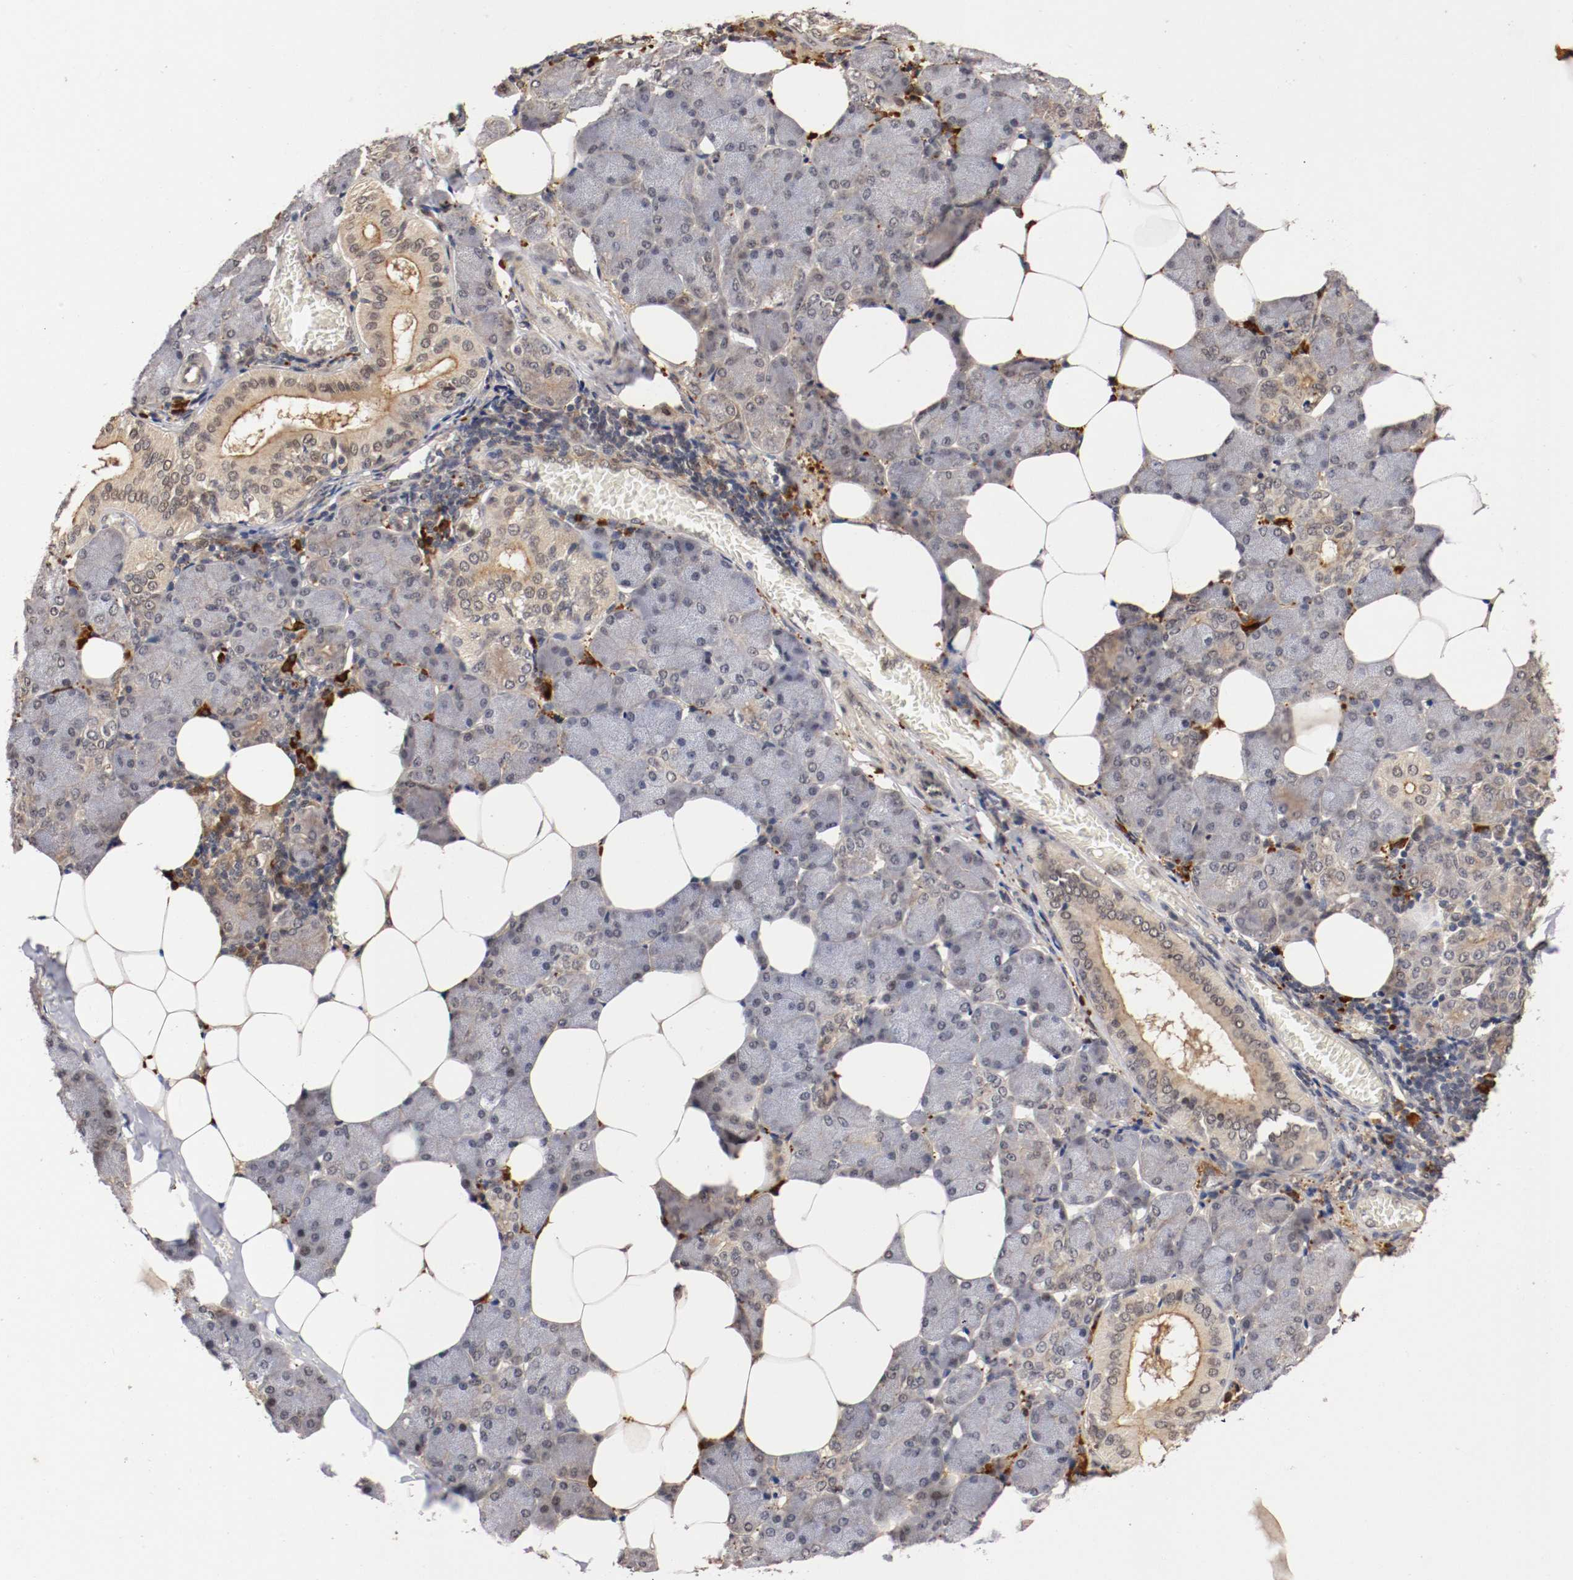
{"staining": {"intensity": "weak", "quantity": ">75%", "location": "cytoplasmic/membranous,nuclear"}, "tissue": "salivary gland", "cell_type": "Glandular cells", "image_type": "normal", "snomed": [{"axis": "morphology", "description": "Normal tissue, NOS"}, {"axis": "morphology", "description": "Adenoma, NOS"}, {"axis": "topography", "description": "Salivary gland"}], "caption": "Immunohistochemical staining of normal human salivary gland demonstrates >75% levels of weak cytoplasmic/membranous,nuclear protein staining in approximately >75% of glandular cells. The staining was performed using DAB (3,3'-diaminobenzidine) to visualize the protein expression in brown, while the nuclei were stained in blue with hematoxylin (Magnification: 20x).", "gene": "DNMT3B", "patient": {"sex": "female", "age": 32}}